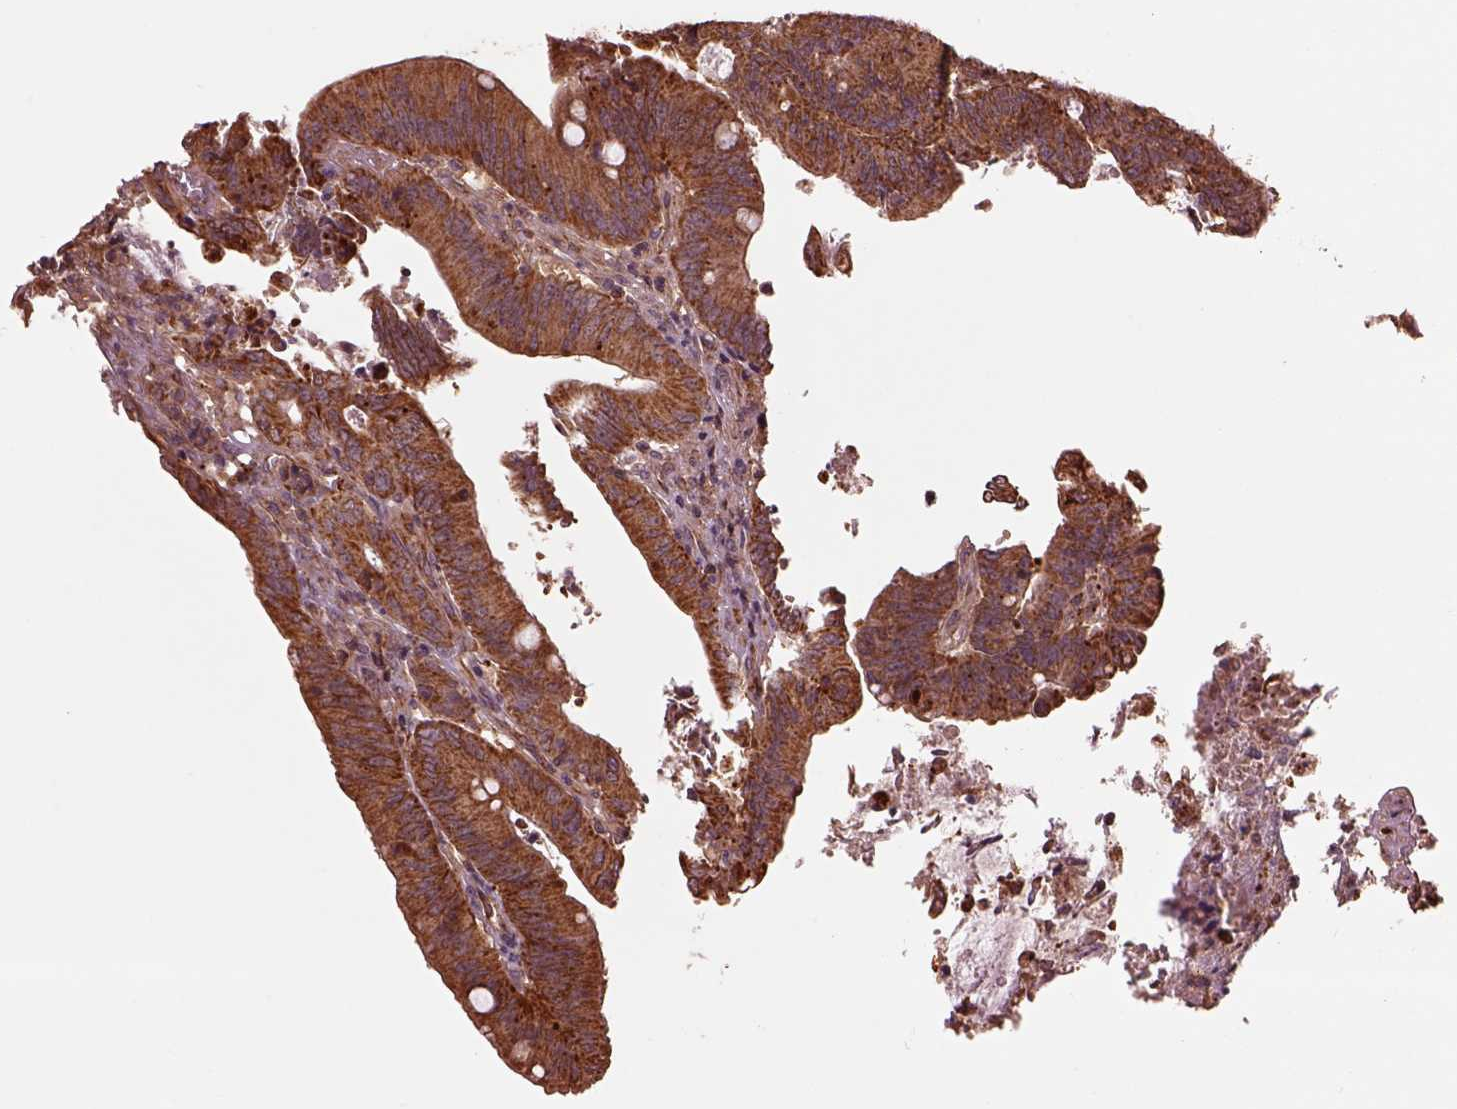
{"staining": {"intensity": "moderate", "quantity": ">75%", "location": "cytoplasmic/membranous"}, "tissue": "colorectal cancer", "cell_type": "Tumor cells", "image_type": "cancer", "snomed": [{"axis": "morphology", "description": "Adenocarcinoma, NOS"}, {"axis": "topography", "description": "Colon"}], "caption": "This photomicrograph reveals immunohistochemistry (IHC) staining of human colorectal adenocarcinoma, with medium moderate cytoplasmic/membranous positivity in about >75% of tumor cells.", "gene": "SEL1L3", "patient": {"sex": "female", "age": 70}}